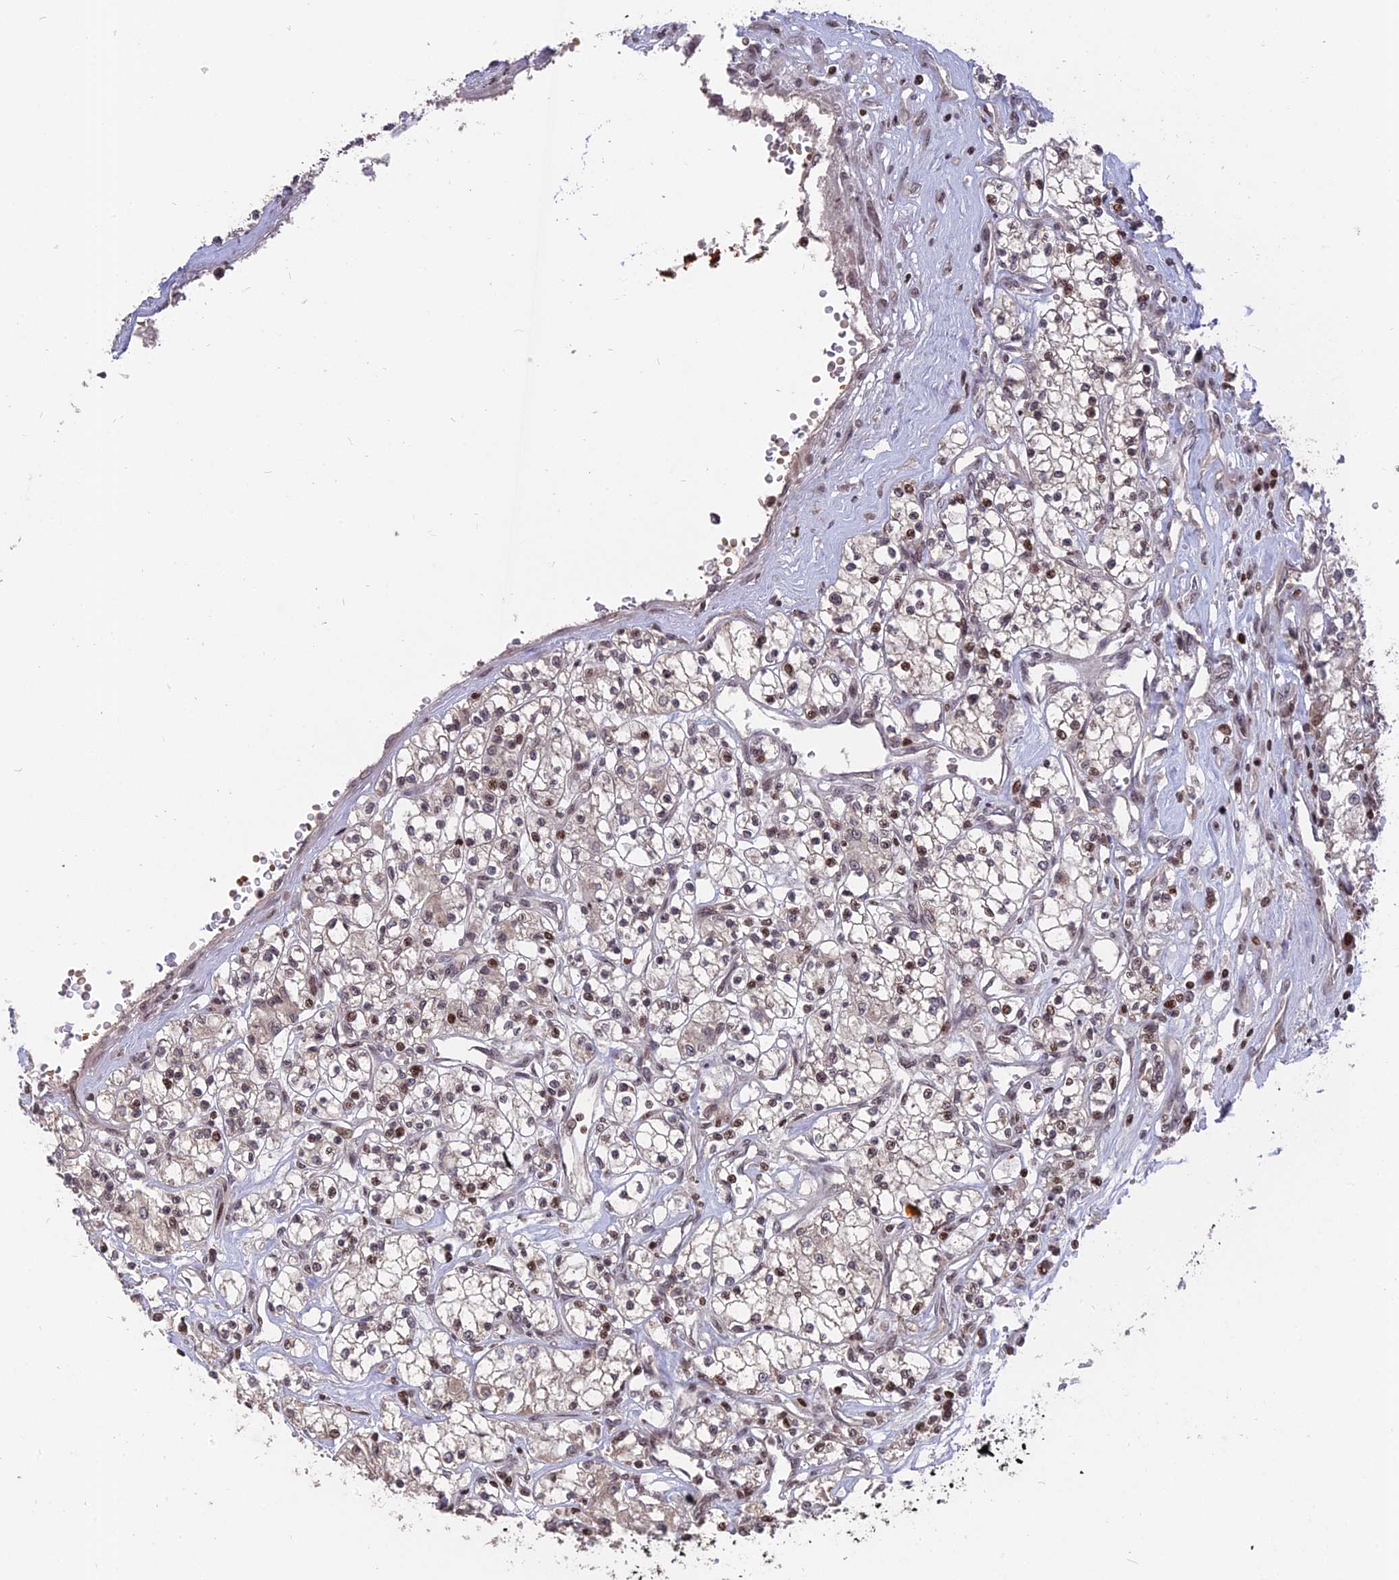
{"staining": {"intensity": "weak", "quantity": "<25%", "location": "nuclear"}, "tissue": "renal cancer", "cell_type": "Tumor cells", "image_type": "cancer", "snomed": [{"axis": "morphology", "description": "Adenocarcinoma, NOS"}, {"axis": "topography", "description": "Kidney"}], "caption": "IHC image of neoplastic tissue: renal adenocarcinoma stained with DAB reveals no significant protein positivity in tumor cells.", "gene": "NR1H3", "patient": {"sex": "female", "age": 59}}